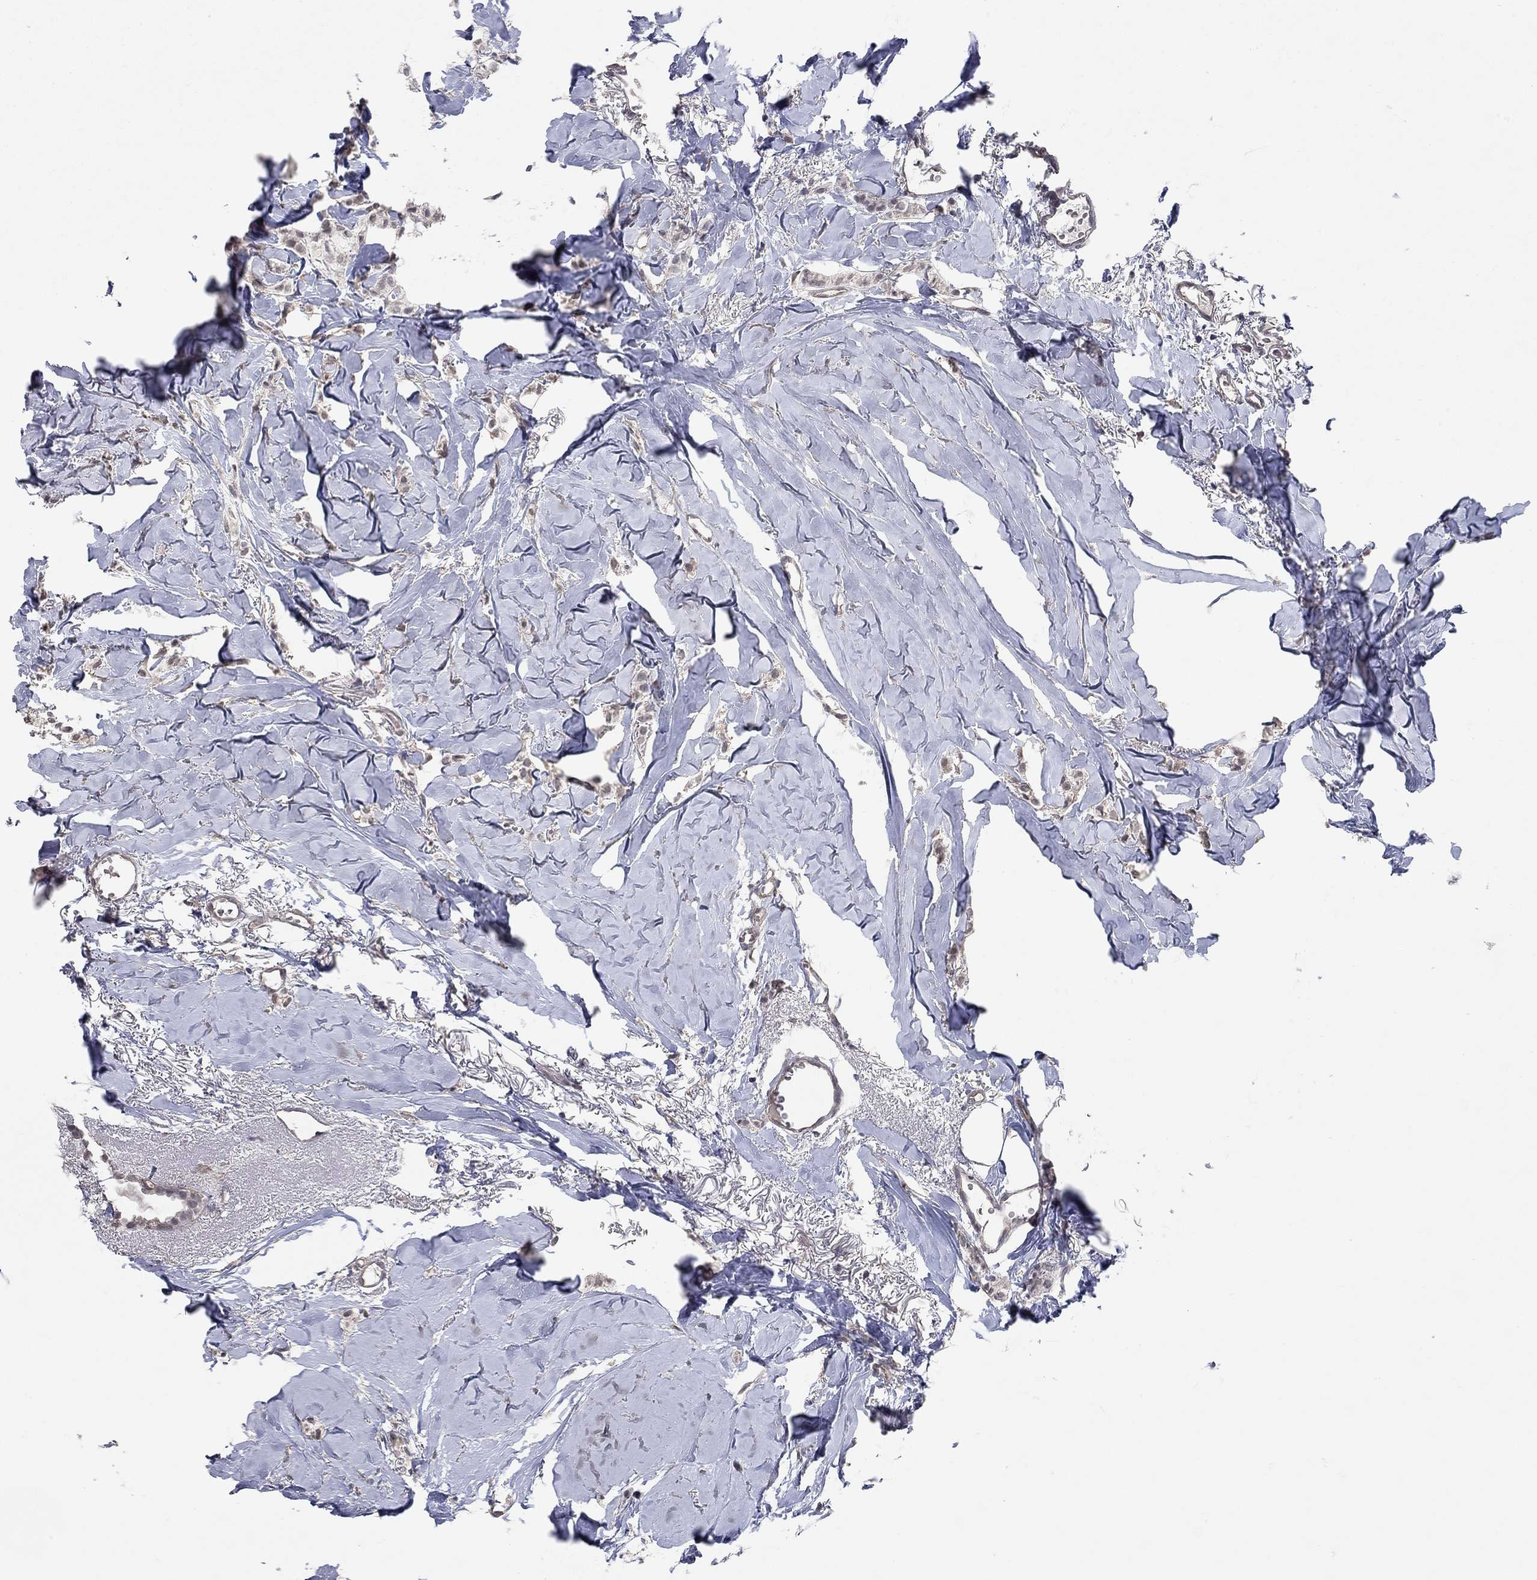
{"staining": {"intensity": "negative", "quantity": "none", "location": "none"}, "tissue": "breast cancer", "cell_type": "Tumor cells", "image_type": "cancer", "snomed": [{"axis": "morphology", "description": "Duct carcinoma"}, {"axis": "topography", "description": "Breast"}], "caption": "Breast cancer (invasive ductal carcinoma) was stained to show a protein in brown. There is no significant positivity in tumor cells.", "gene": "WASF3", "patient": {"sex": "female", "age": 85}}